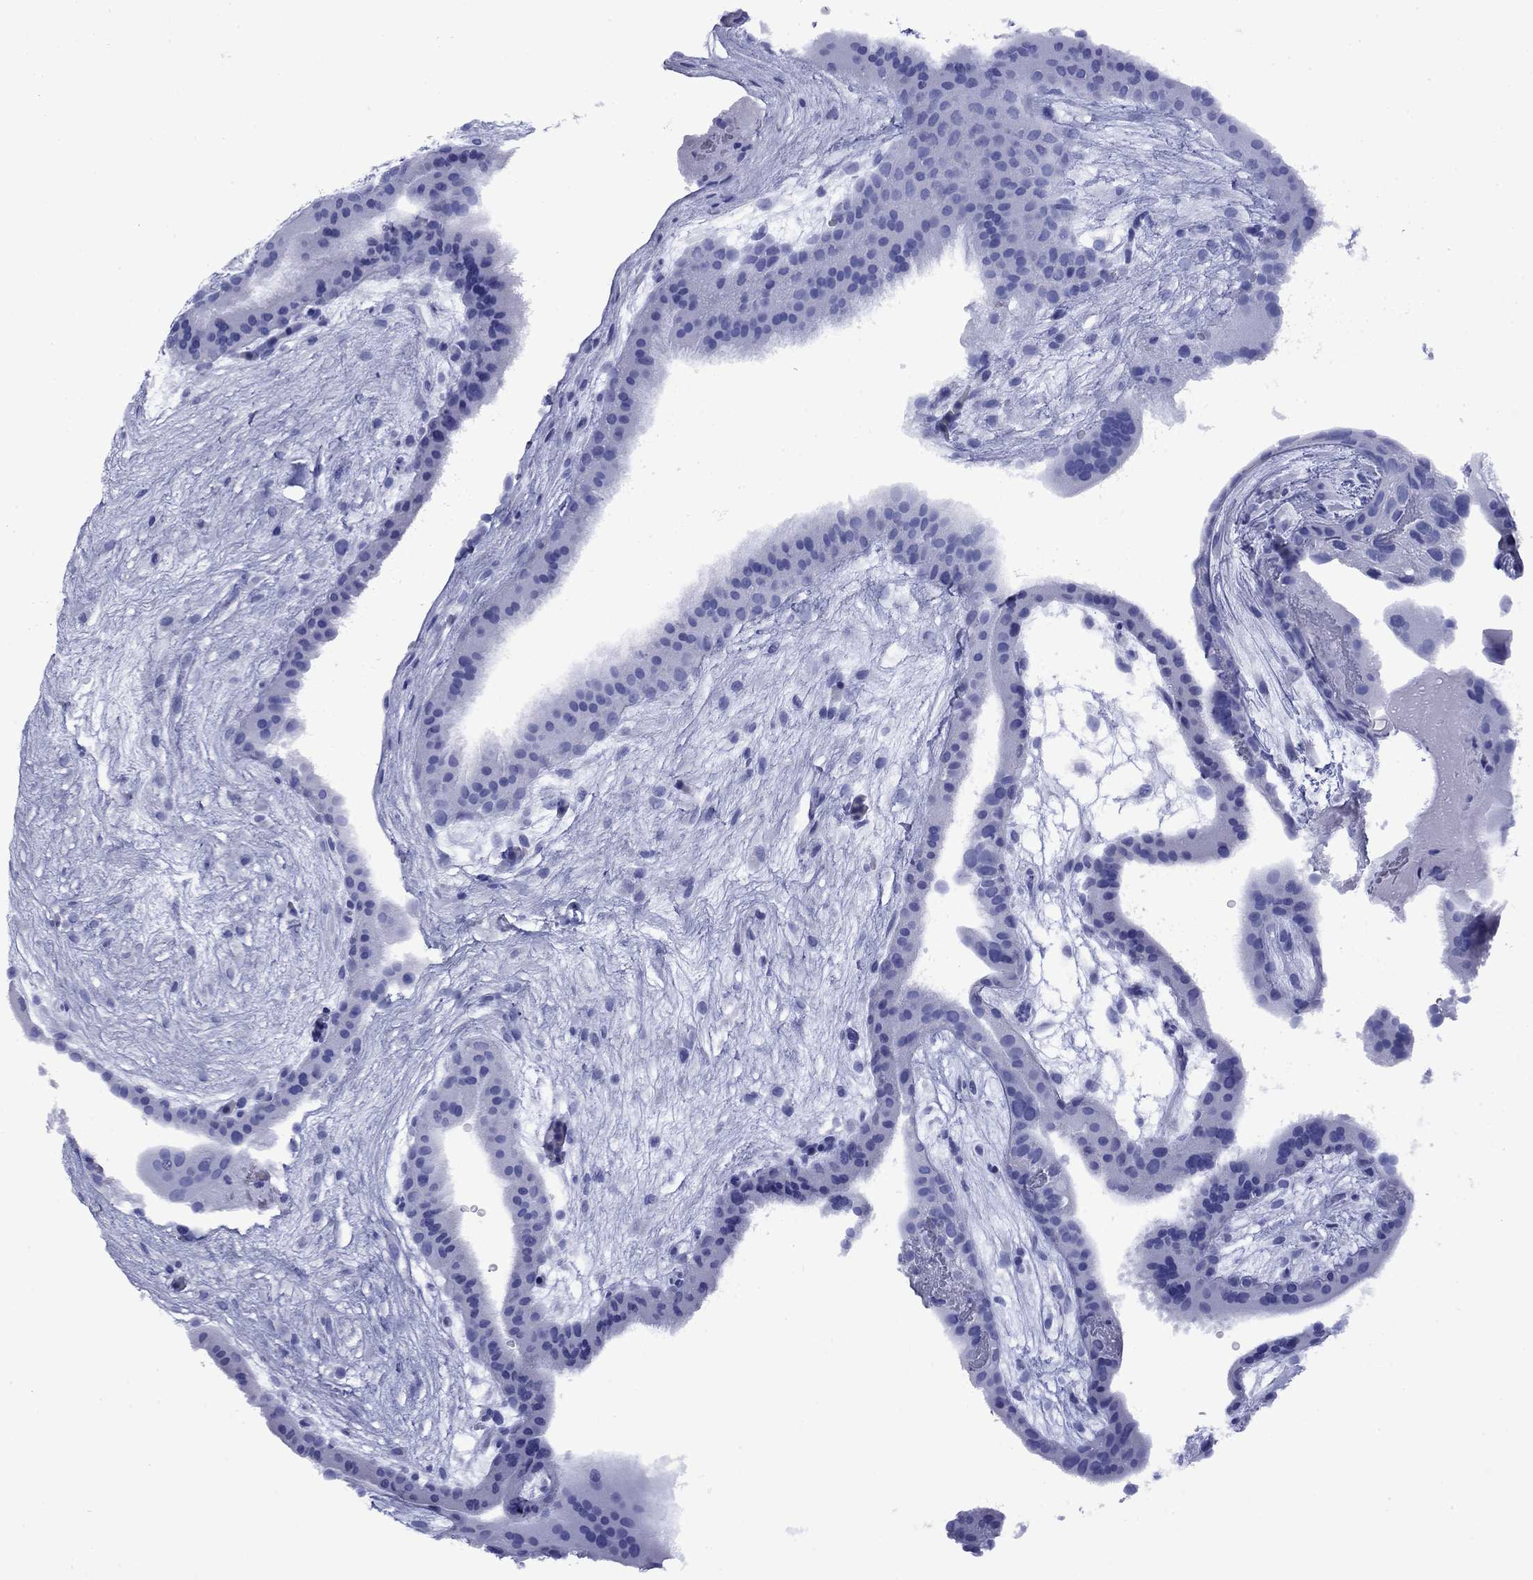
{"staining": {"intensity": "negative", "quantity": "none", "location": "none"}, "tissue": "placenta", "cell_type": "Decidual cells", "image_type": "normal", "snomed": [{"axis": "morphology", "description": "Normal tissue, NOS"}, {"axis": "topography", "description": "Placenta"}], "caption": "An image of human placenta is negative for staining in decidual cells.", "gene": "GIP", "patient": {"sex": "female", "age": 19}}